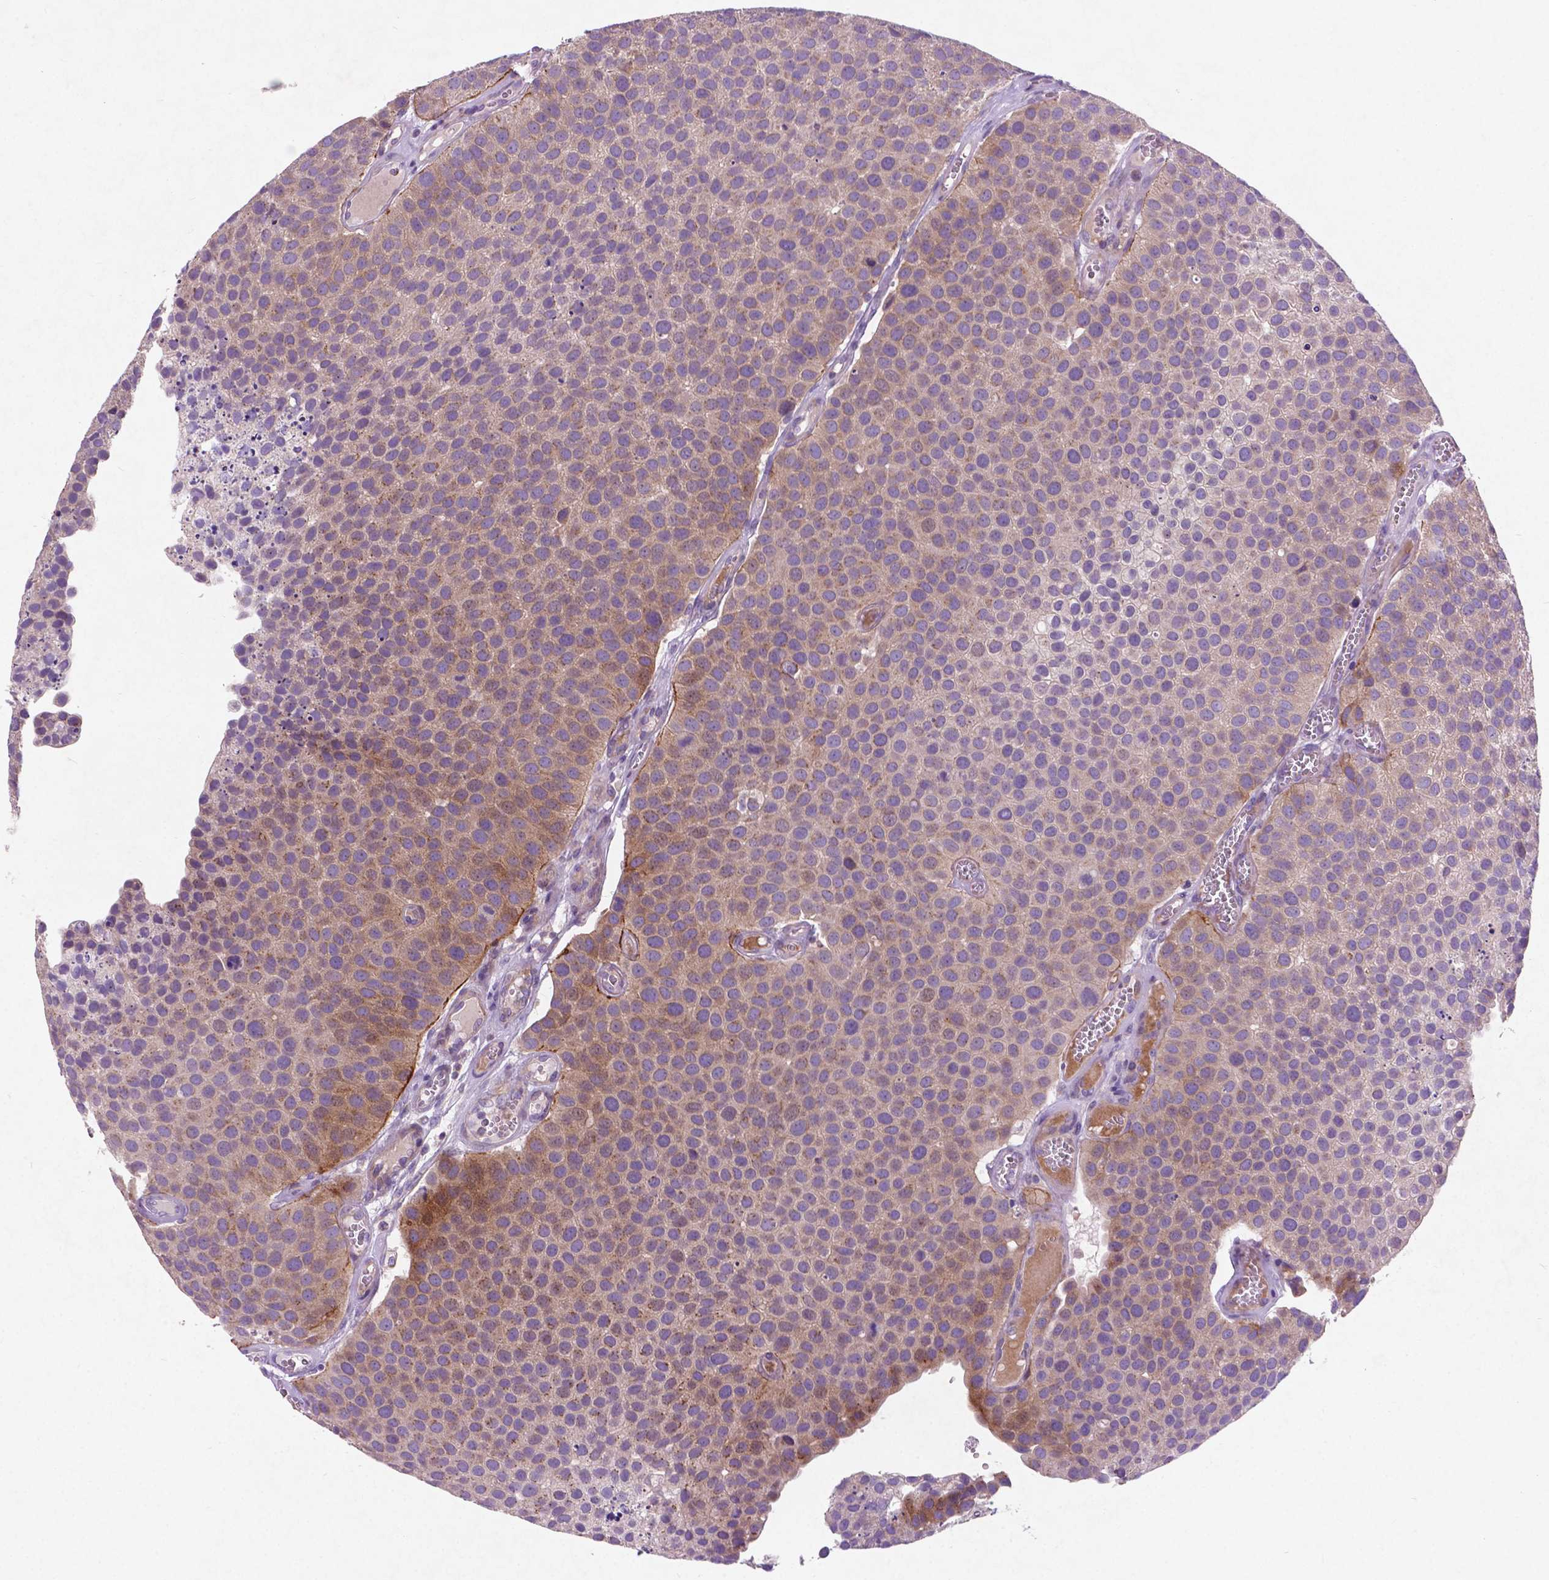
{"staining": {"intensity": "weak", "quantity": ">75%", "location": "cytoplasmic/membranous"}, "tissue": "urothelial cancer", "cell_type": "Tumor cells", "image_type": "cancer", "snomed": [{"axis": "morphology", "description": "Urothelial carcinoma, Low grade"}, {"axis": "topography", "description": "Urinary bladder"}], "caption": "The histopathology image exhibits staining of urothelial cancer, revealing weak cytoplasmic/membranous protein positivity (brown color) within tumor cells.", "gene": "ATG4D", "patient": {"sex": "female", "age": 69}}